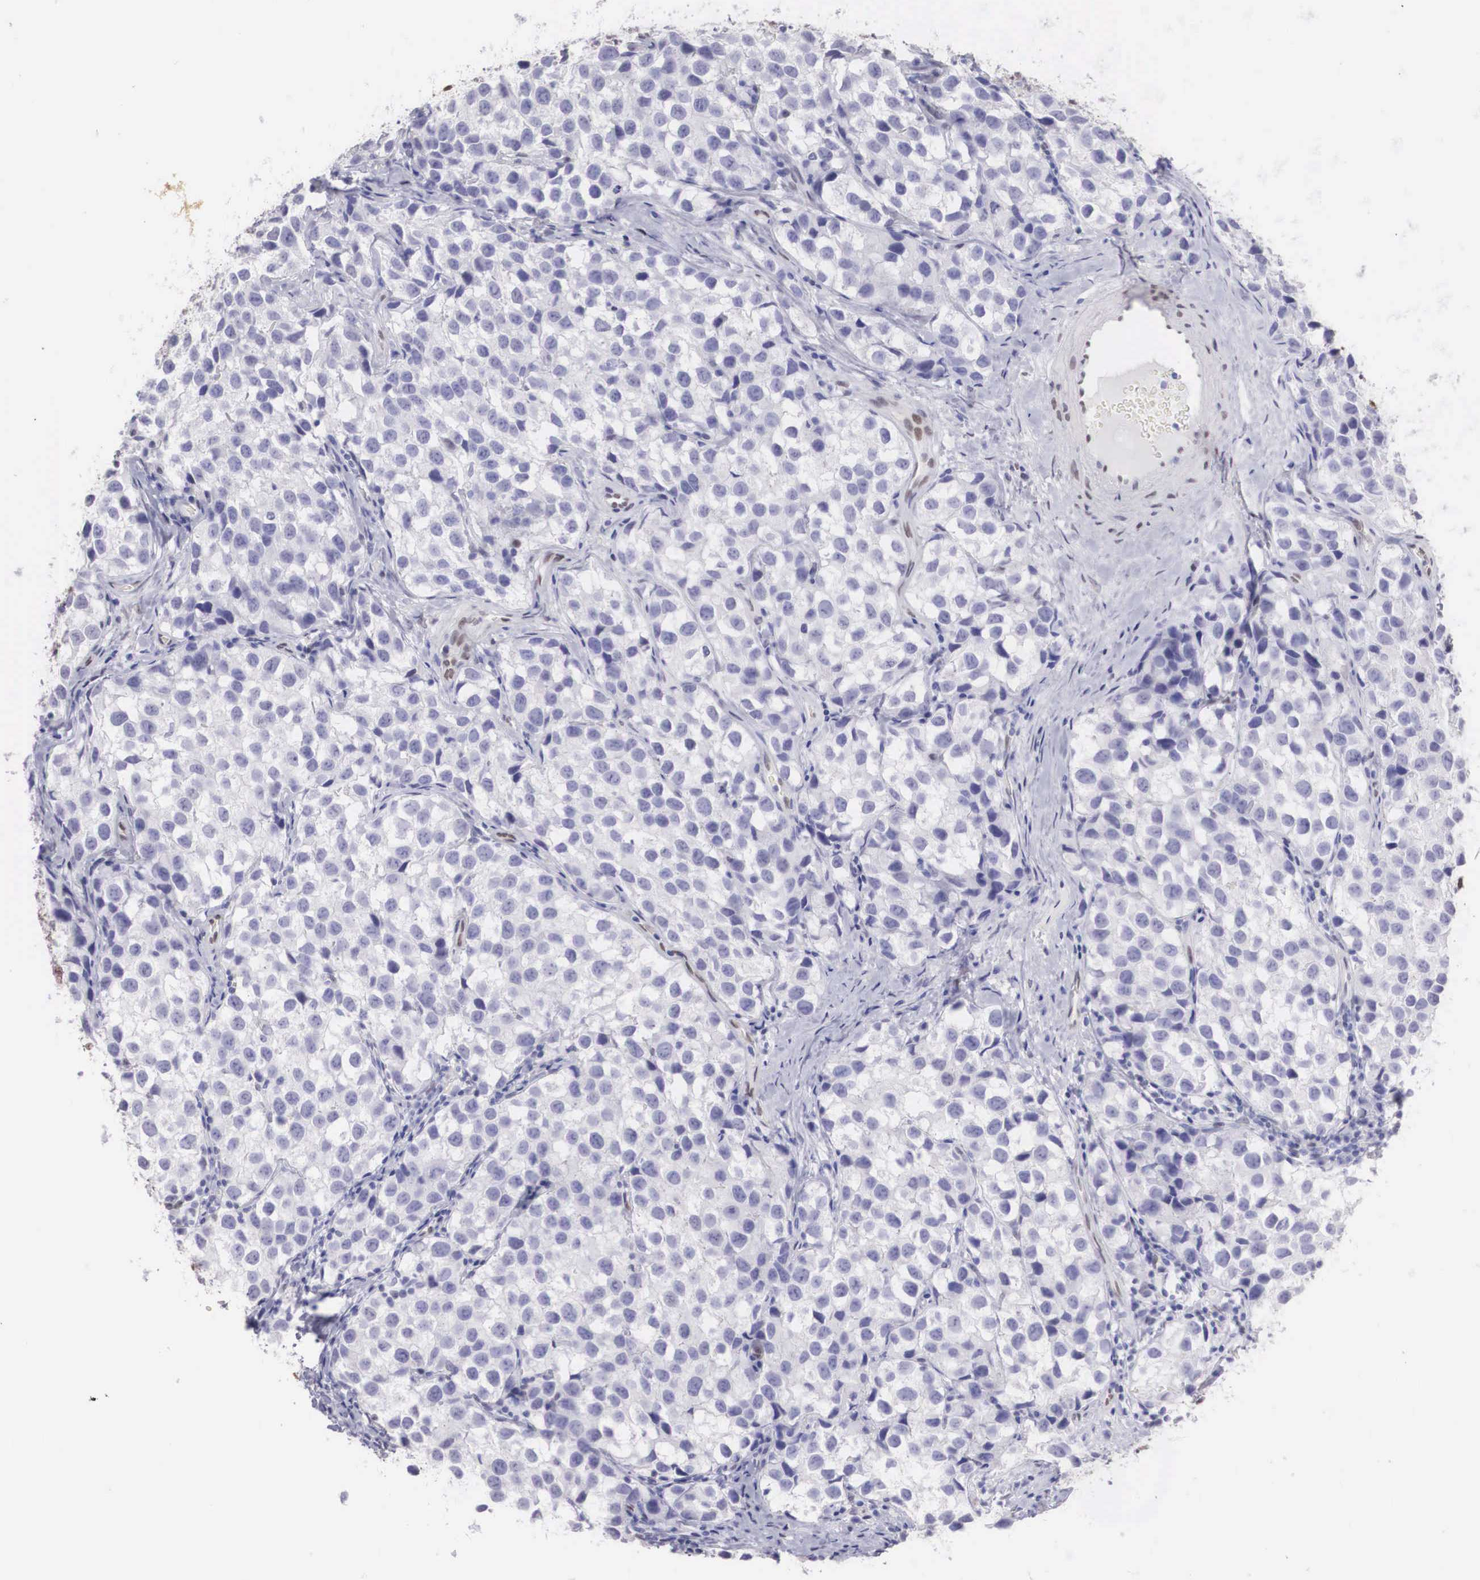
{"staining": {"intensity": "negative", "quantity": "none", "location": "none"}, "tissue": "testis cancer", "cell_type": "Tumor cells", "image_type": "cancer", "snomed": [{"axis": "morphology", "description": "Seminoma, NOS"}, {"axis": "topography", "description": "Testis"}], "caption": "Tumor cells are negative for brown protein staining in seminoma (testis).", "gene": "HMGN5", "patient": {"sex": "male", "age": 39}}